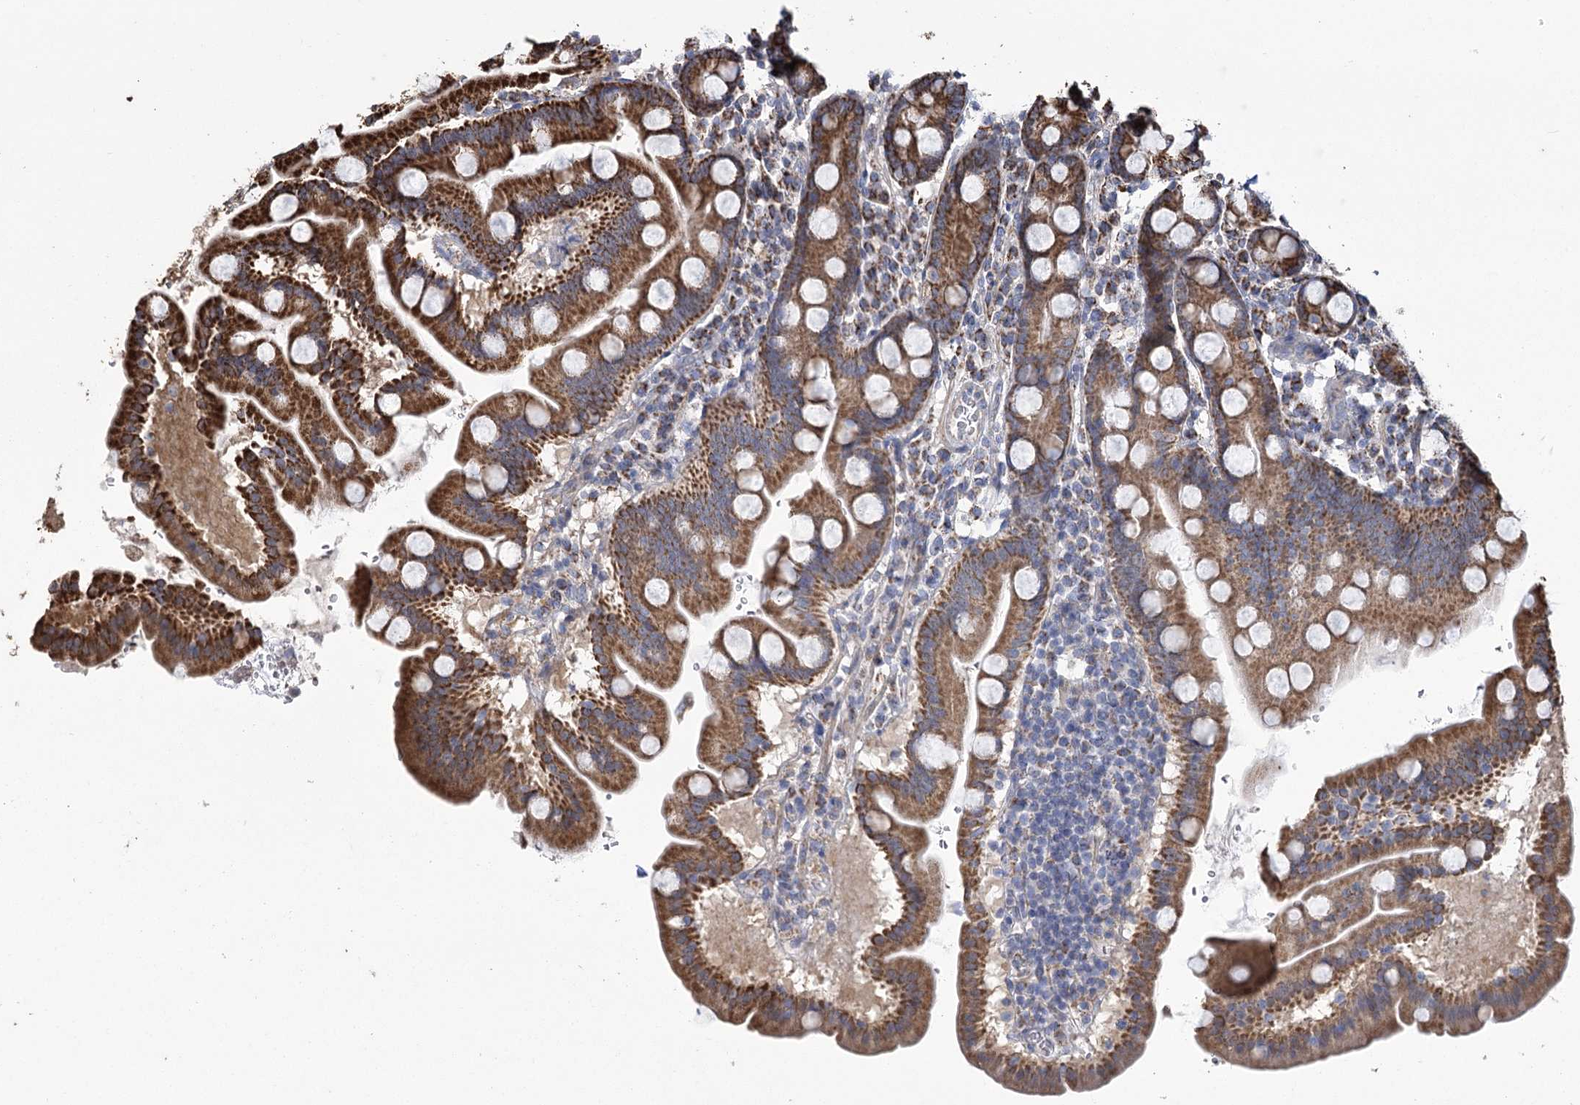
{"staining": {"intensity": "strong", "quantity": ">75%", "location": "cytoplasmic/membranous"}, "tissue": "duodenum", "cell_type": "Glandular cells", "image_type": "normal", "snomed": [{"axis": "morphology", "description": "Normal tissue, NOS"}, {"axis": "topography", "description": "Duodenum"}], "caption": "Immunohistochemical staining of benign human duodenum shows >75% levels of strong cytoplasmic/membranous protein positivity in approximately >75% of glandular cells.", "gene": "RANBP3L", "patient": {"sex": "male", "age": 50}}